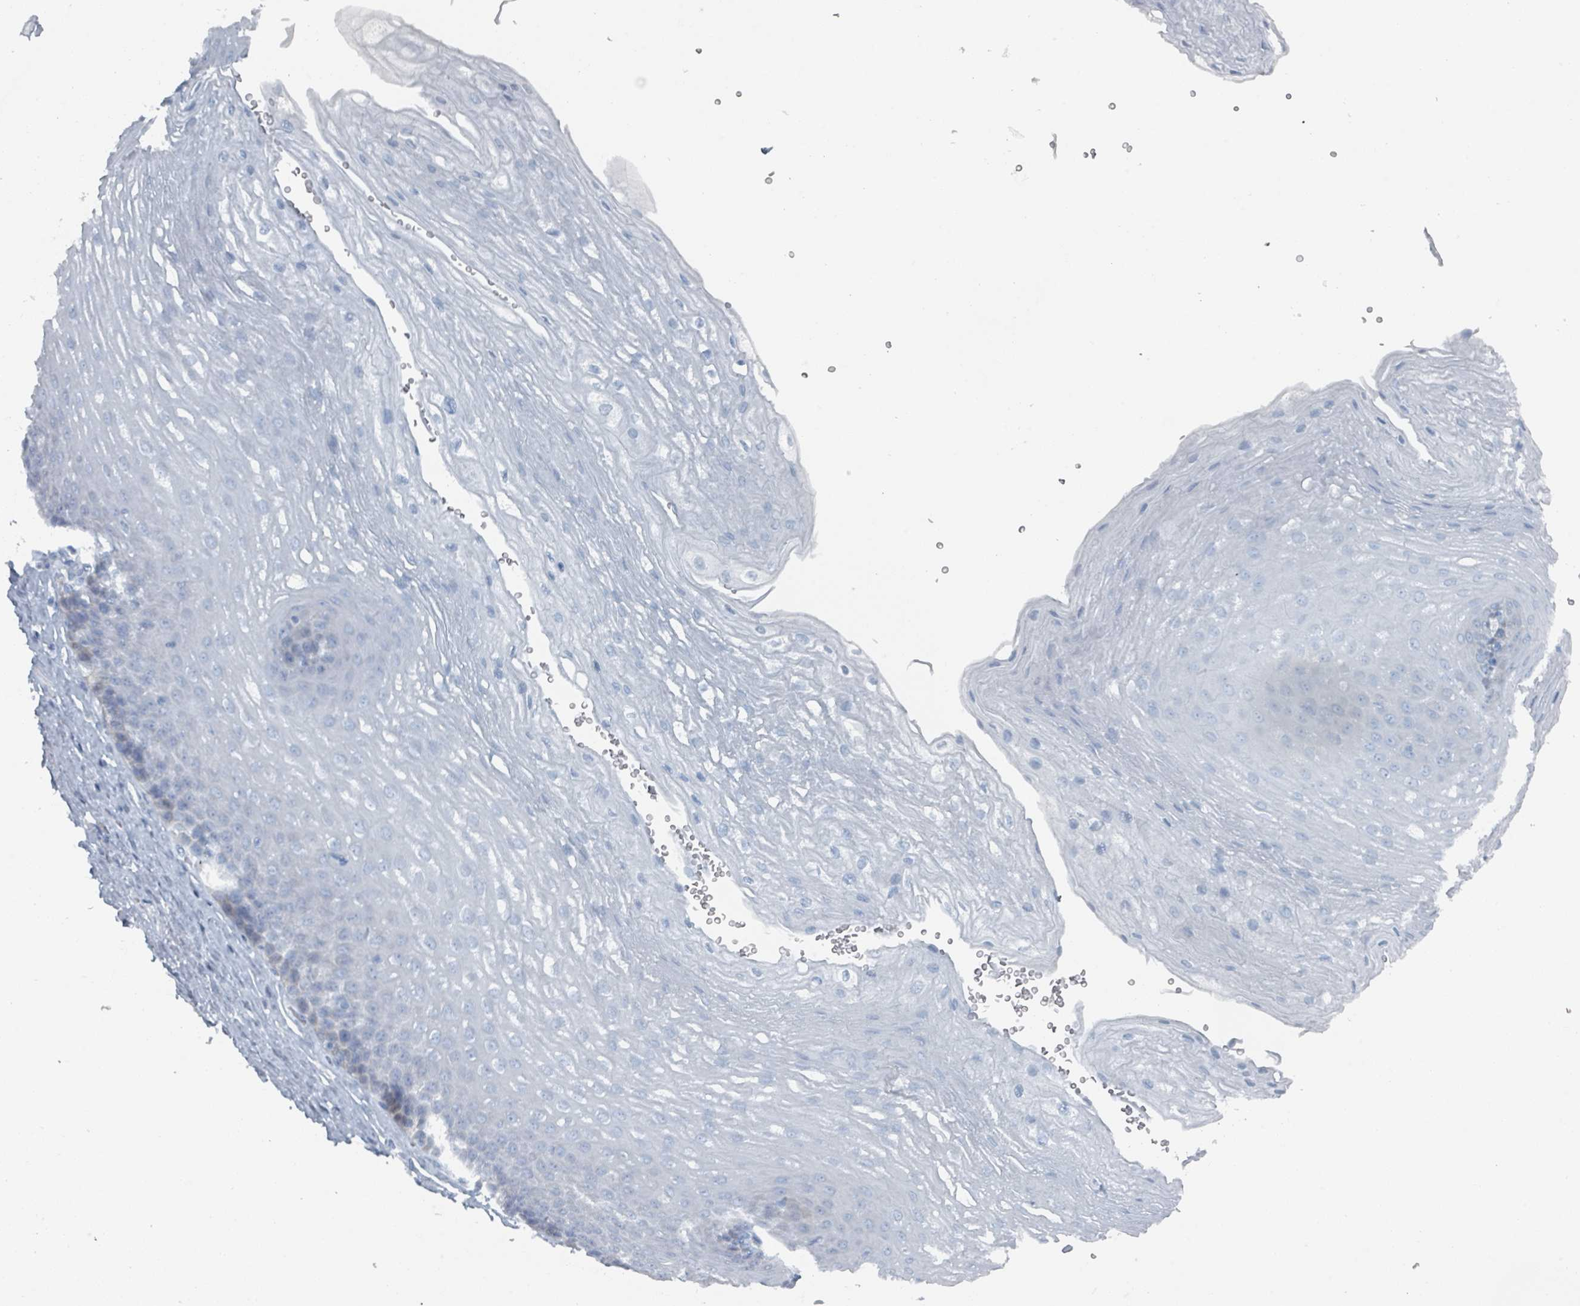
{"staining": {"intensity": "negative", "quantity": "none", "location": "none"}, "tissue": "esophagus", "cell_type": "Squamous epithelial cells", "image_type": "normal", "snomed": [{"axis": "morphology", "description": "Normal tissue, NOS"}, {"axis": "topography", "description": "Esophagus"}], "caption": "Immunohistochemistry of benign human esophagus shows no staining in squamous epithelial cells.", "gene": "GAMT", "patient": {"sex": "female", "age": 66}}